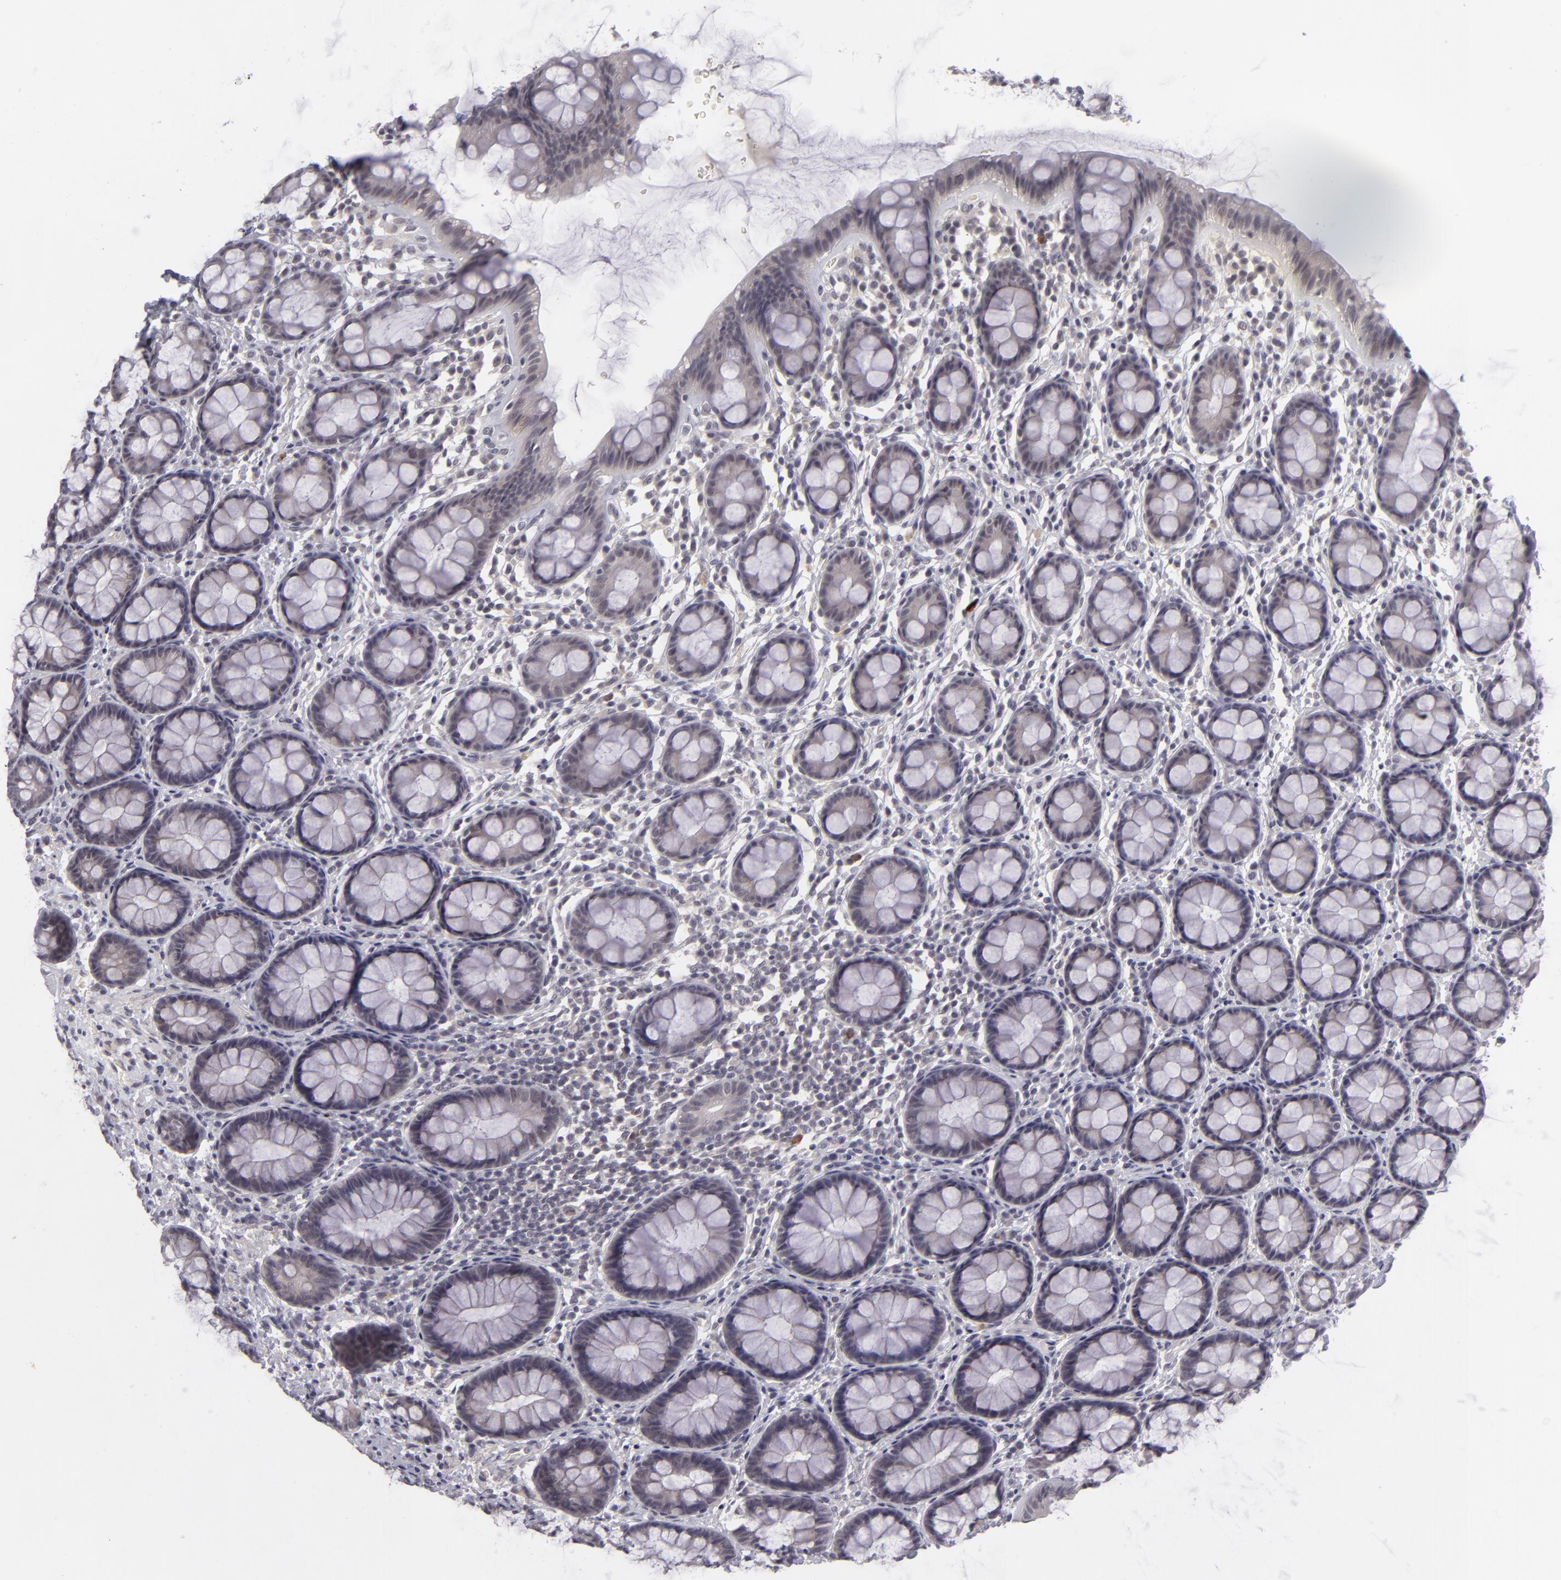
{"staining": {"intensity": "negative", "quantity": "none", "location": "none"}, "tissue": "rectum", "cell_type": "Glandular cells", "image_type": "normal", "snomed": [{"axis": "morphology", "description": "Normal tissue, NOS"}, {"axis": "topography", "description": "Rectum"}], "caption": "Rectum stained for a protein using immunohistochemistry (IHC) exhibits no positivity glandular cells.", "gene": "DLG3", "patient": {"sex": "male", "age": 92}}